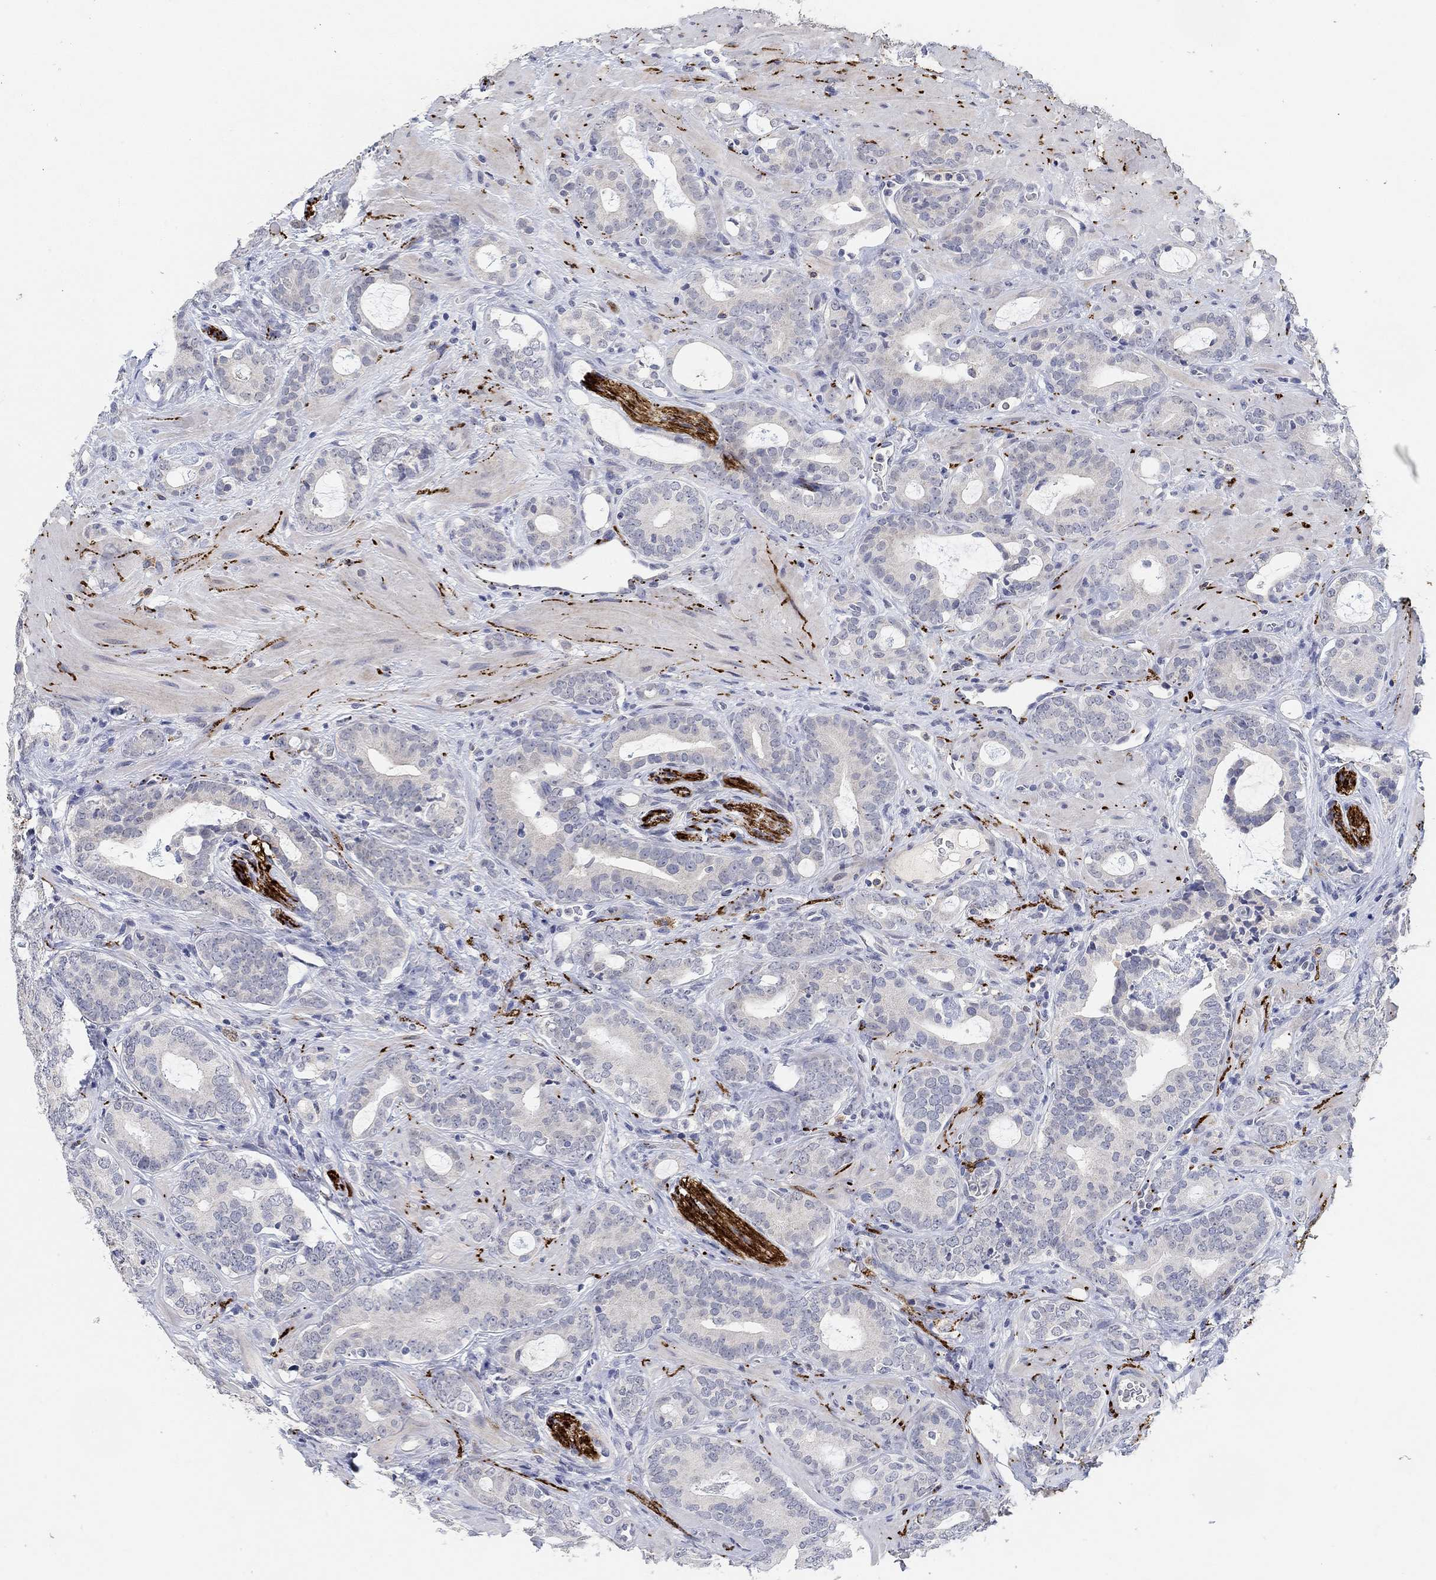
{"staining": {"intensity": "negative", "quantity": "none", "location": "none"}, "tissue": "prostate cancer", "cell_type": "Tumor cells", "image_type": "cancer", "snomed": [{"axis": "morphology", "description": "Adenocarcinoma, NOS"}, {"axis": "topography", "description": "Prostate"}], "caption": "DAB (3,3'-diaminobenzidine) immunohistochemical staining of human prostate cancer (adenocarcinoma) reveals no significant positivity in tumor cells.", "gene": "VAT1L", "patient": {"sex": "male", "age": 55}}